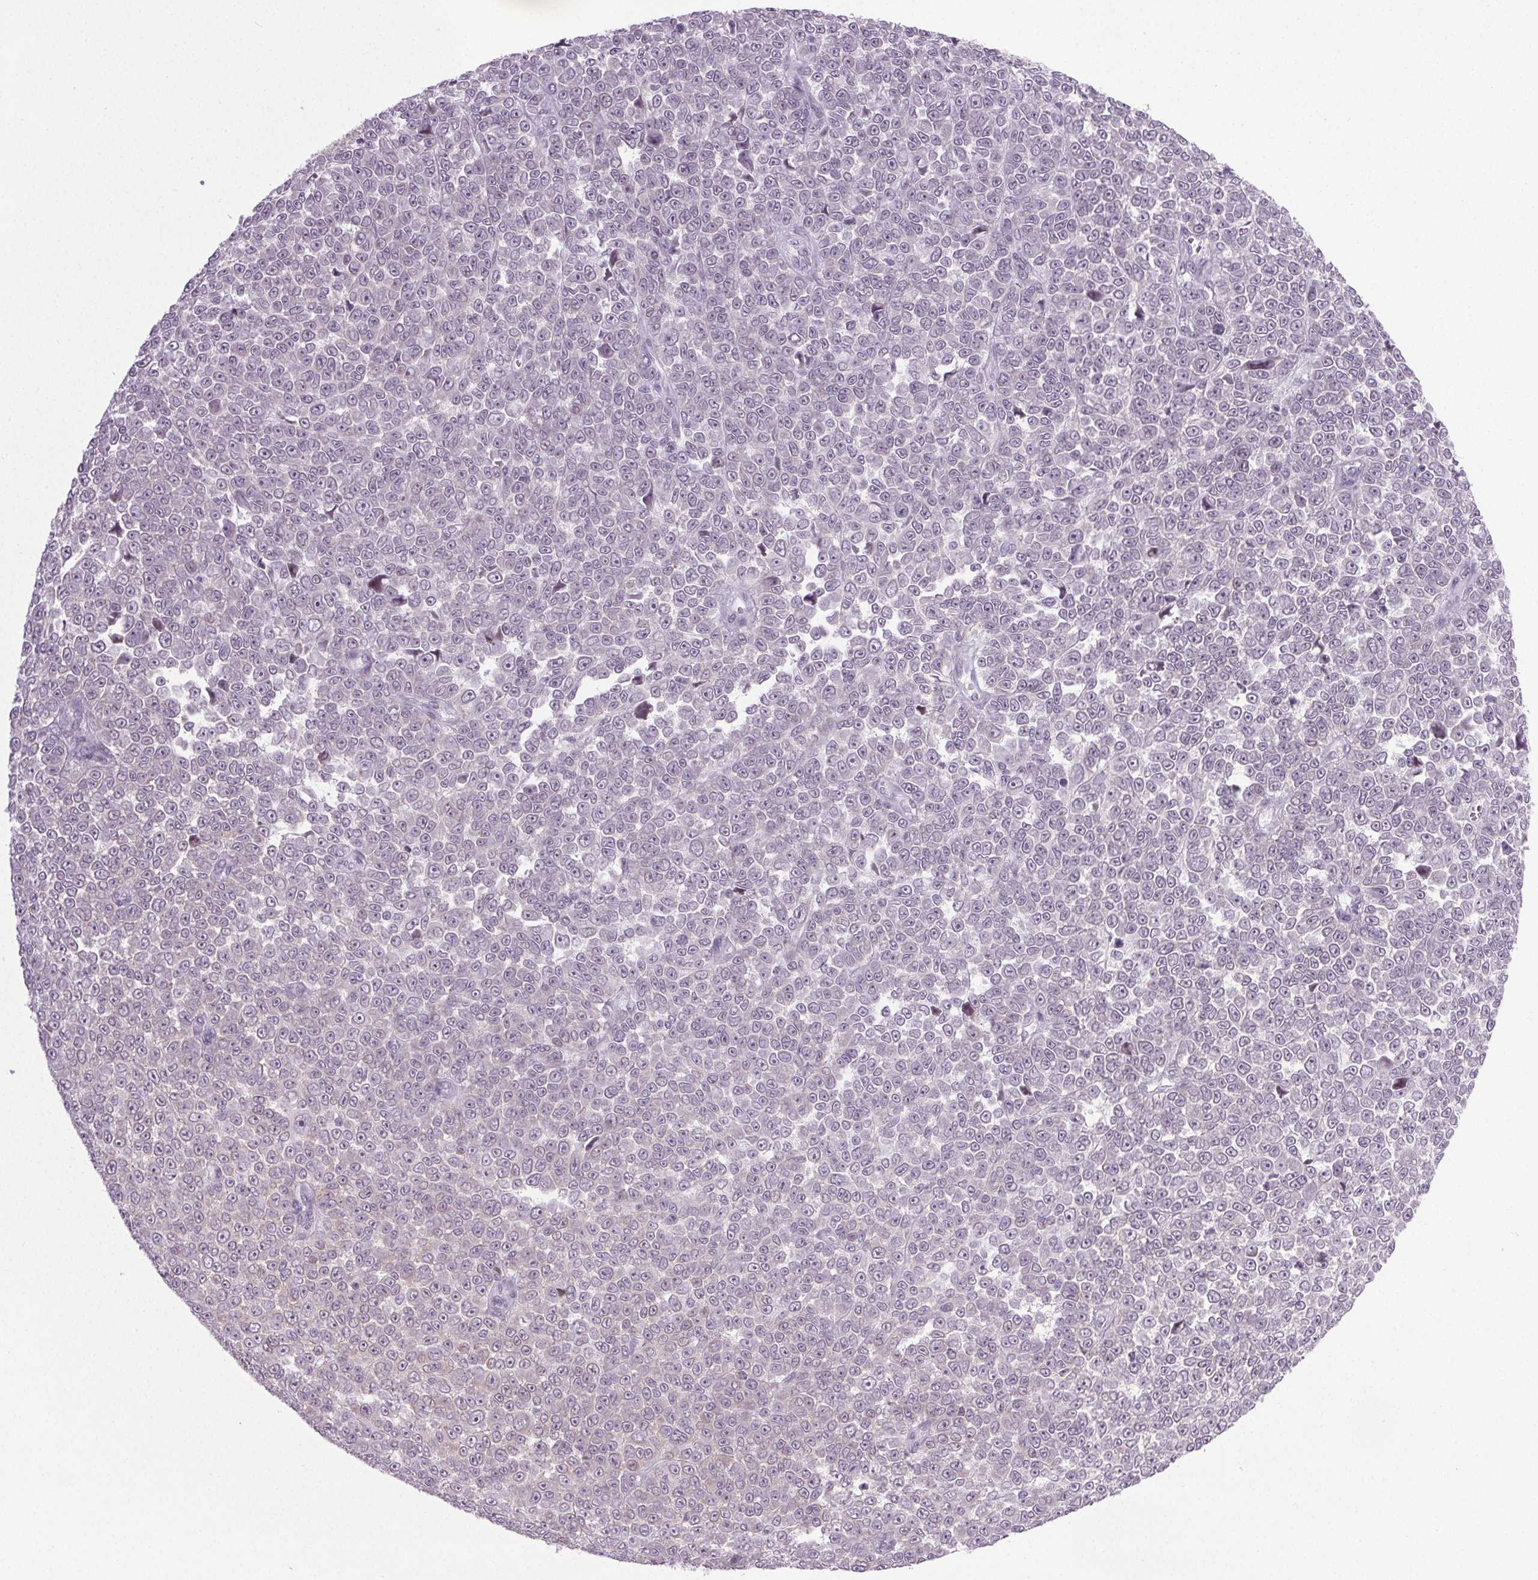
{"staining": {"intensity": "negative", "quantity": "none", "location": "none"}, "tissue": "melanoma", "cell_type": "Tumor cells", "image_type": "cancer", "snomed": [{"axis": "morphology", "description": "Malignant melanoma, NOS"}, {"axis": "topography", "description": "Skin"}], "caption": "This is a image of immunohistochemistry (IHC) staining of malignant melanoma, which shows no positivity in tumor cells.", "gene": "IGF2BP1", "patient": {"sex": "female", "age": 95}}